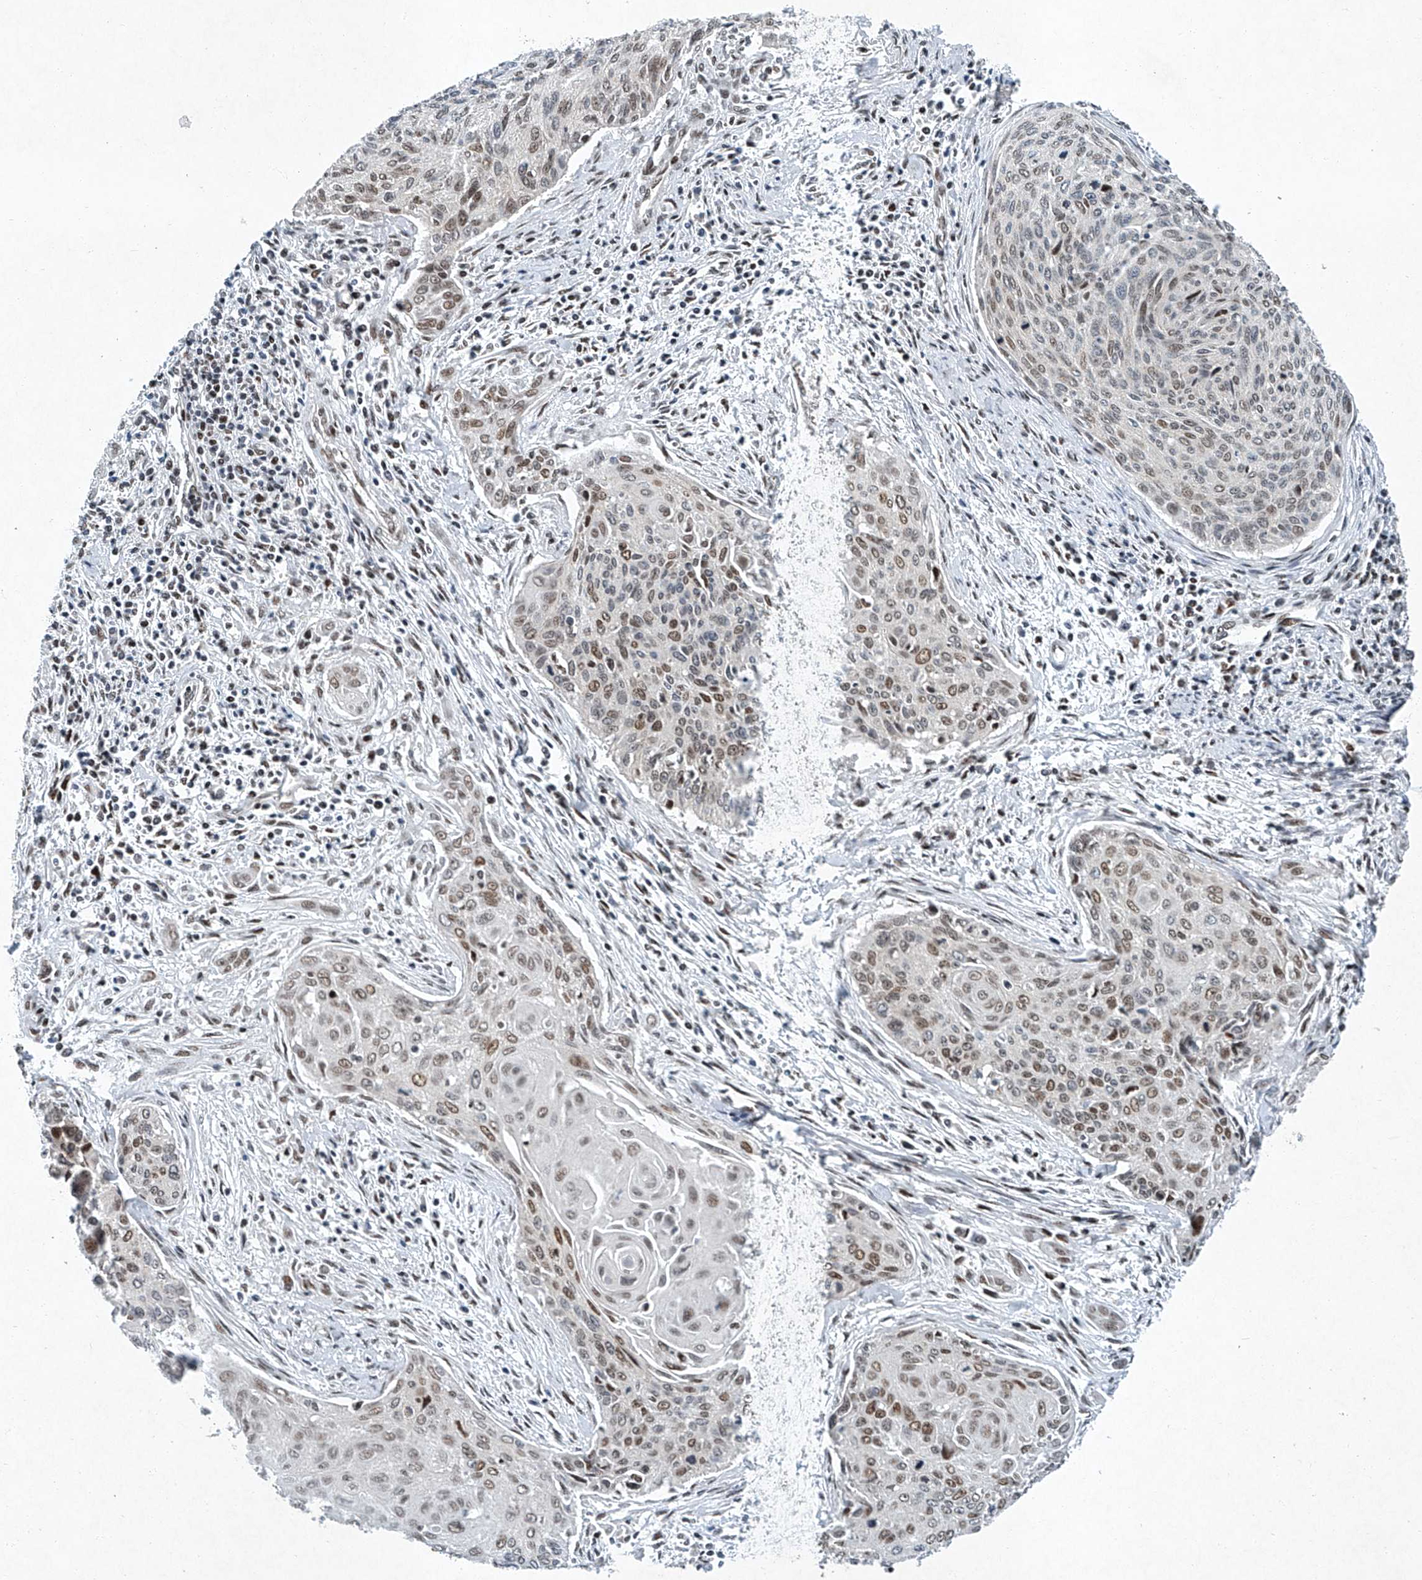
{"staining": {"intensity": "weak", "quantity": ">75%", "location": "nuclear"}, "tissue": "cervical cancer", "cell_type": "Tumor cells", "image_type": "cancer", "snomed": [{"axis": "morphology", "description": "Squamous cell carcinoma, NOS"}, {"axis": "topography", "description": "Cervix"}], "caption": "Cervical cancer was stained to show a protein in brown. There is low levels of weak nuclear positivity in about >75% of tumor cells.", "gene": "TFDP1", "patient": {"sex": "female", "age": 55}}